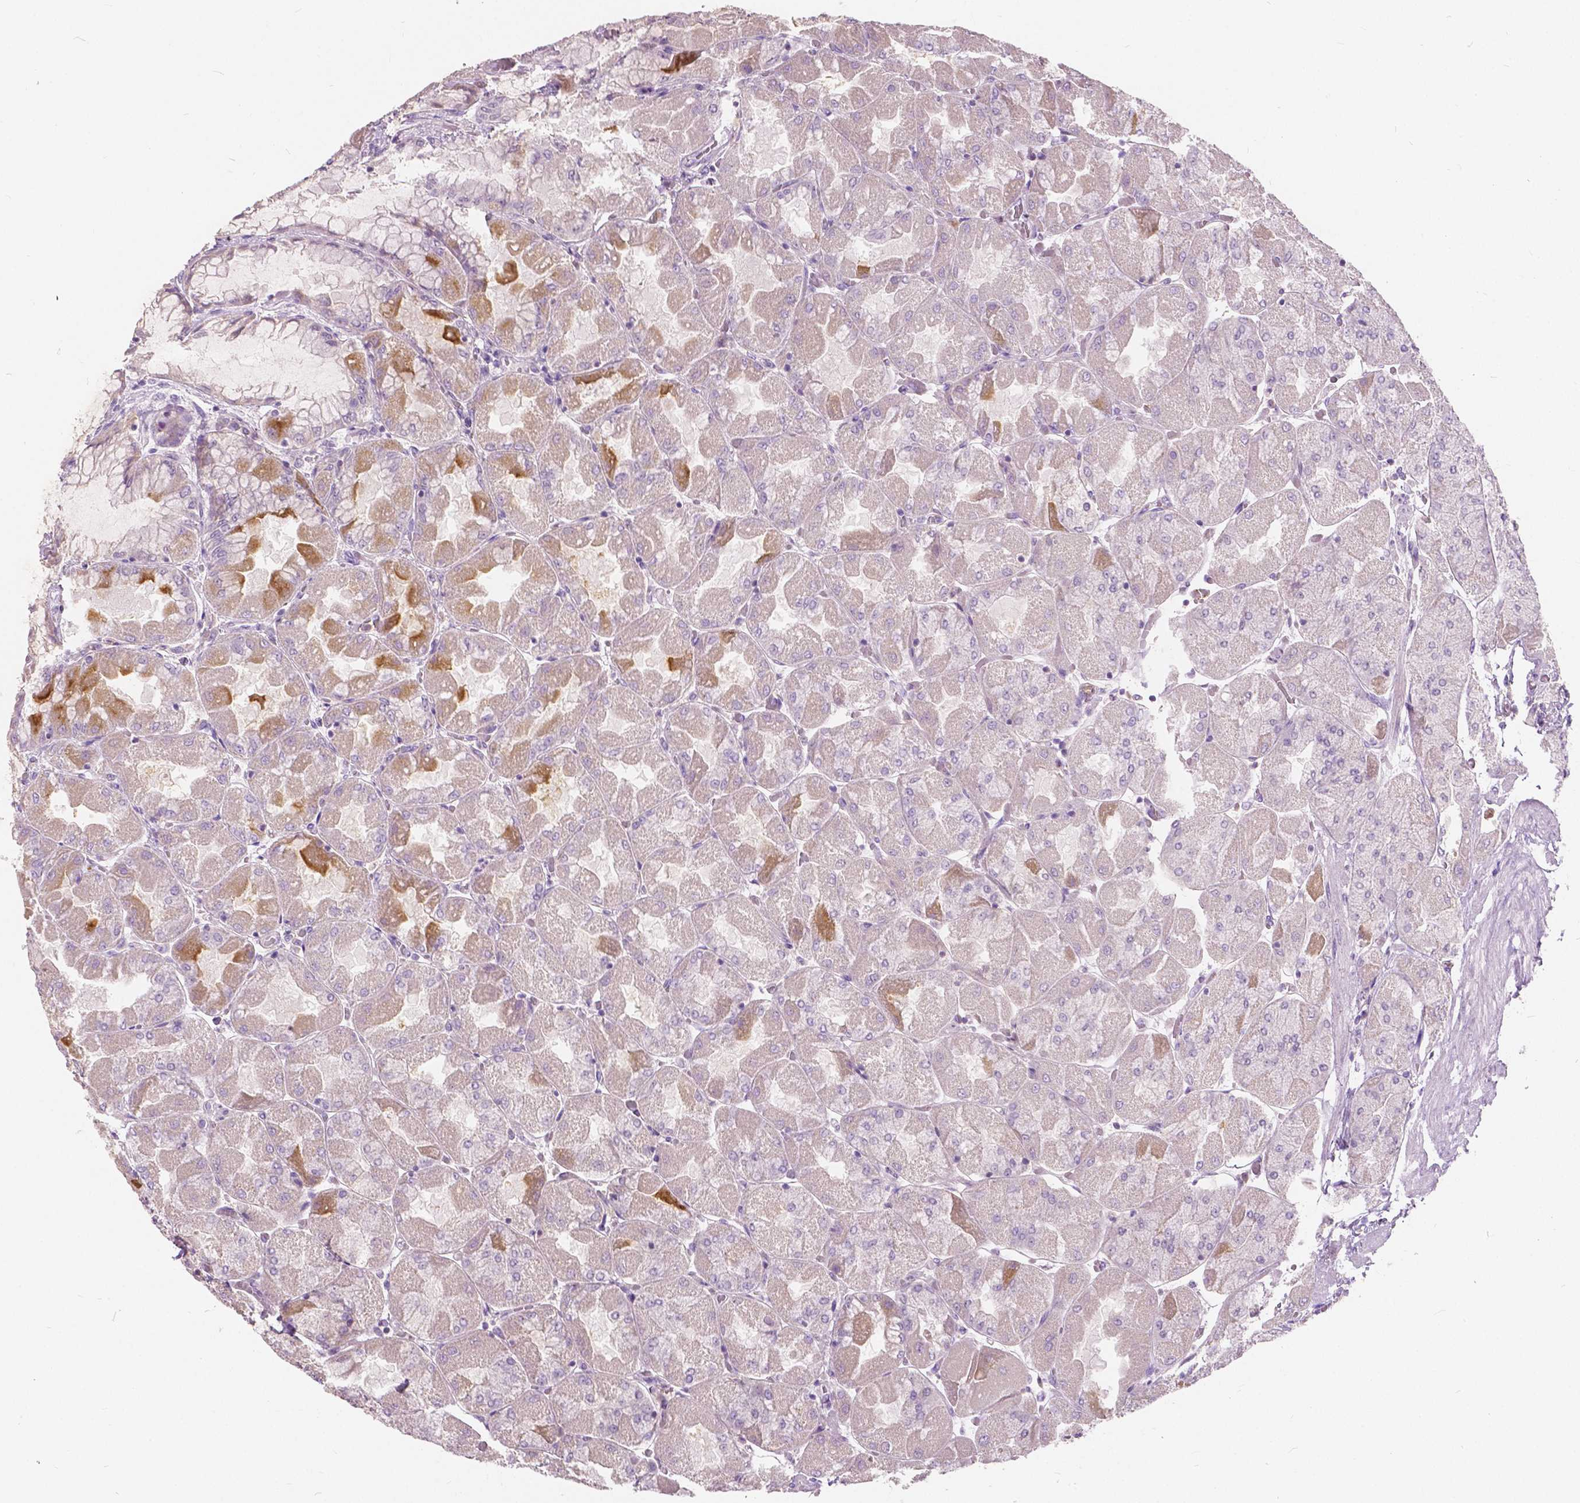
{"staining": {"intensity": "moderate", "quantity": "<25%", "location": "cytoplasmic/membranous,nuclear"}, "tissue": "stomach", "cell_type": "Glandular cells", "image_type": "normal", "snomed": [{"axis": "morphology", "description": "Normal tissue, NOS"}, {"axis": "topography", "description": "Stomach"}], "caption": "Protein staining of benign stomach demonstrates moderate cytoplasmic/membranous,nuclear expression in approximately <25% of glandular cells.", "gene": "DLX6", "patient": {"sex": "female", "age": 61}}